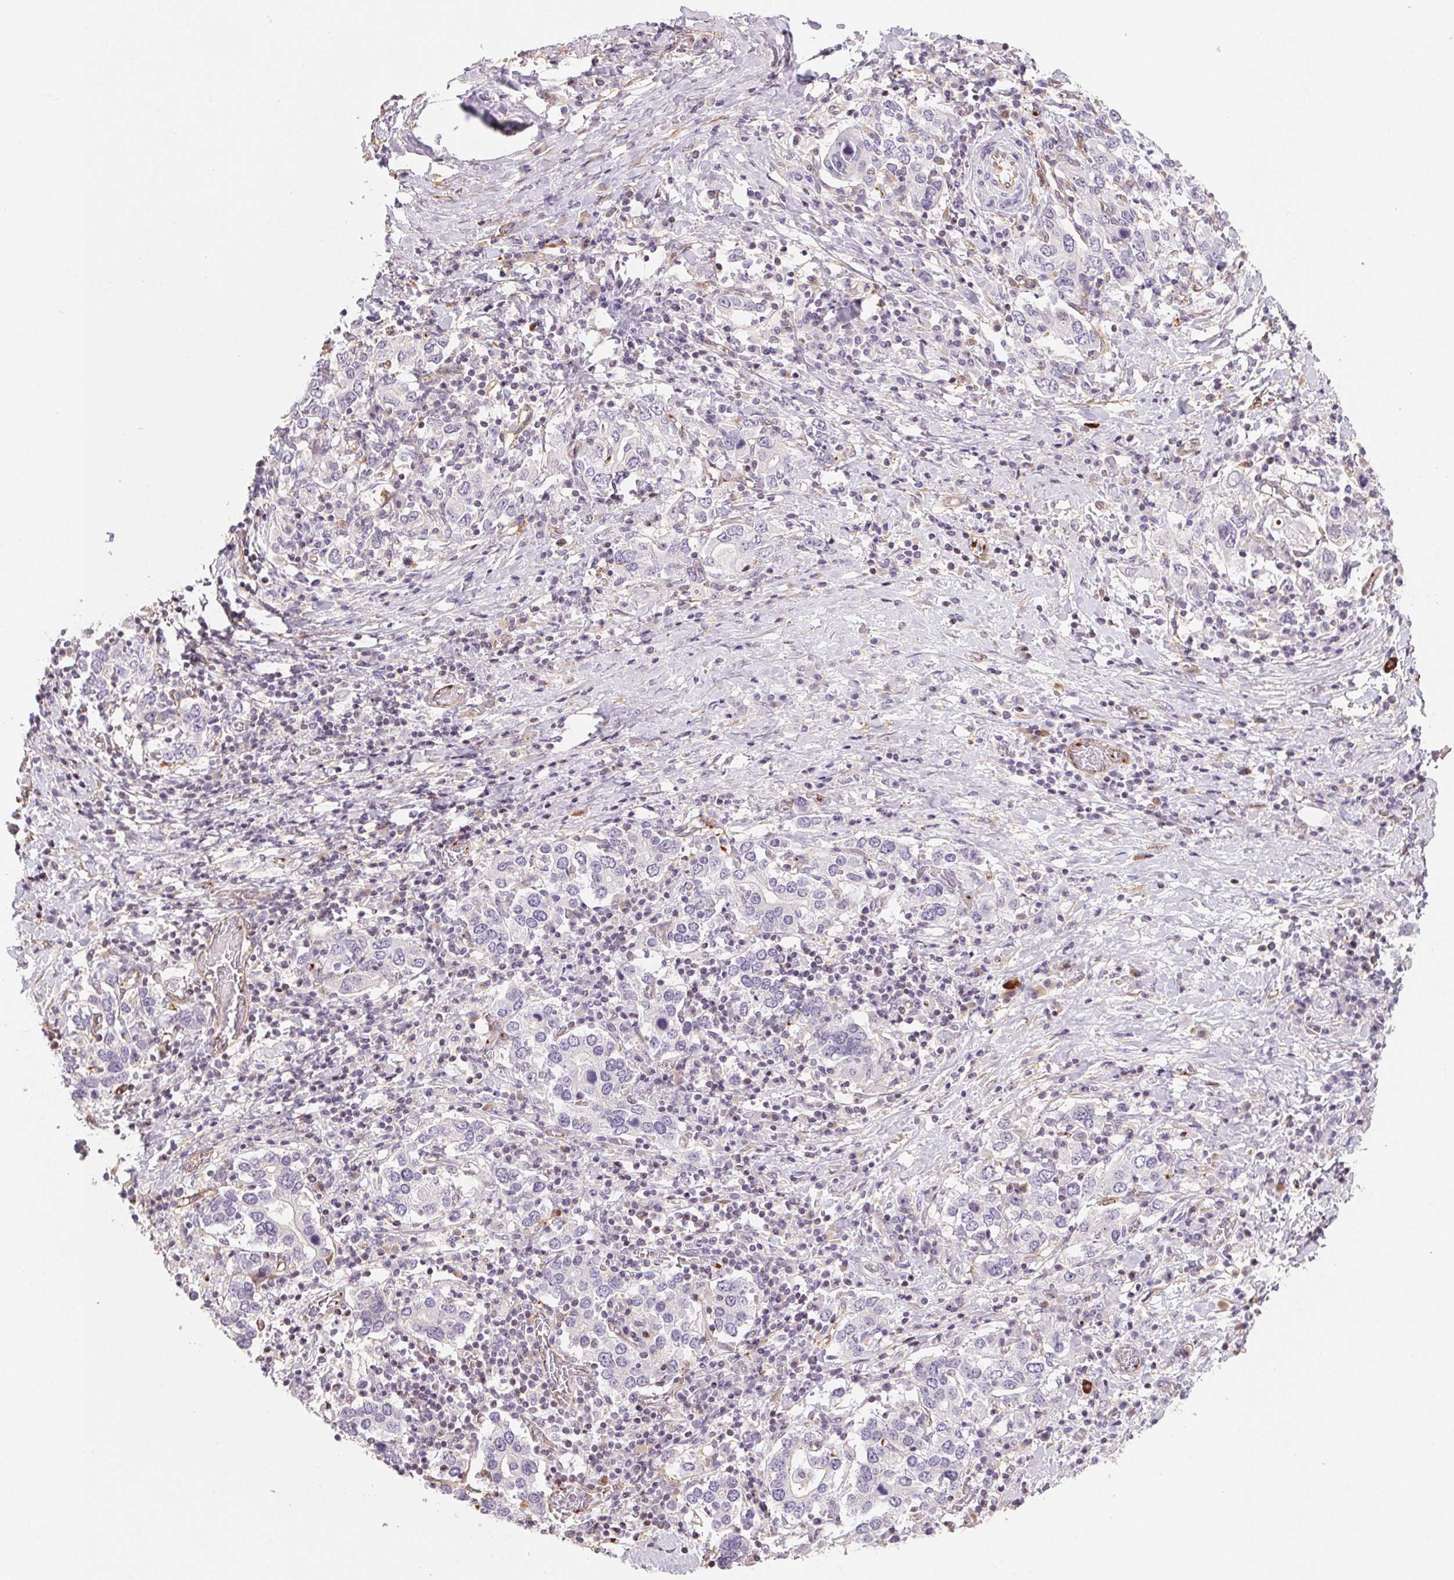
{"staining": {"intensity": "negative", "quantity": "none", "location": "none"}, "tissue": "stomach cancer", "cell_type": "Tumor cells", "image_type": "cancer", "snomed": [{"axis": "morphology", "description": "Adenocarcinoma, NOS"}, {"axis": "topography", "description": "Stomach, upper"}, {"axis": "topography", "description": "Stomach"}], "caption": "The micrograph demonstrates no staining of tumor cells in stomach cancer. (IHC, brightfield microscopy, high magnification).", "gene": "ANKRD13B", "patient": {"sex": "male", "age": 62}}